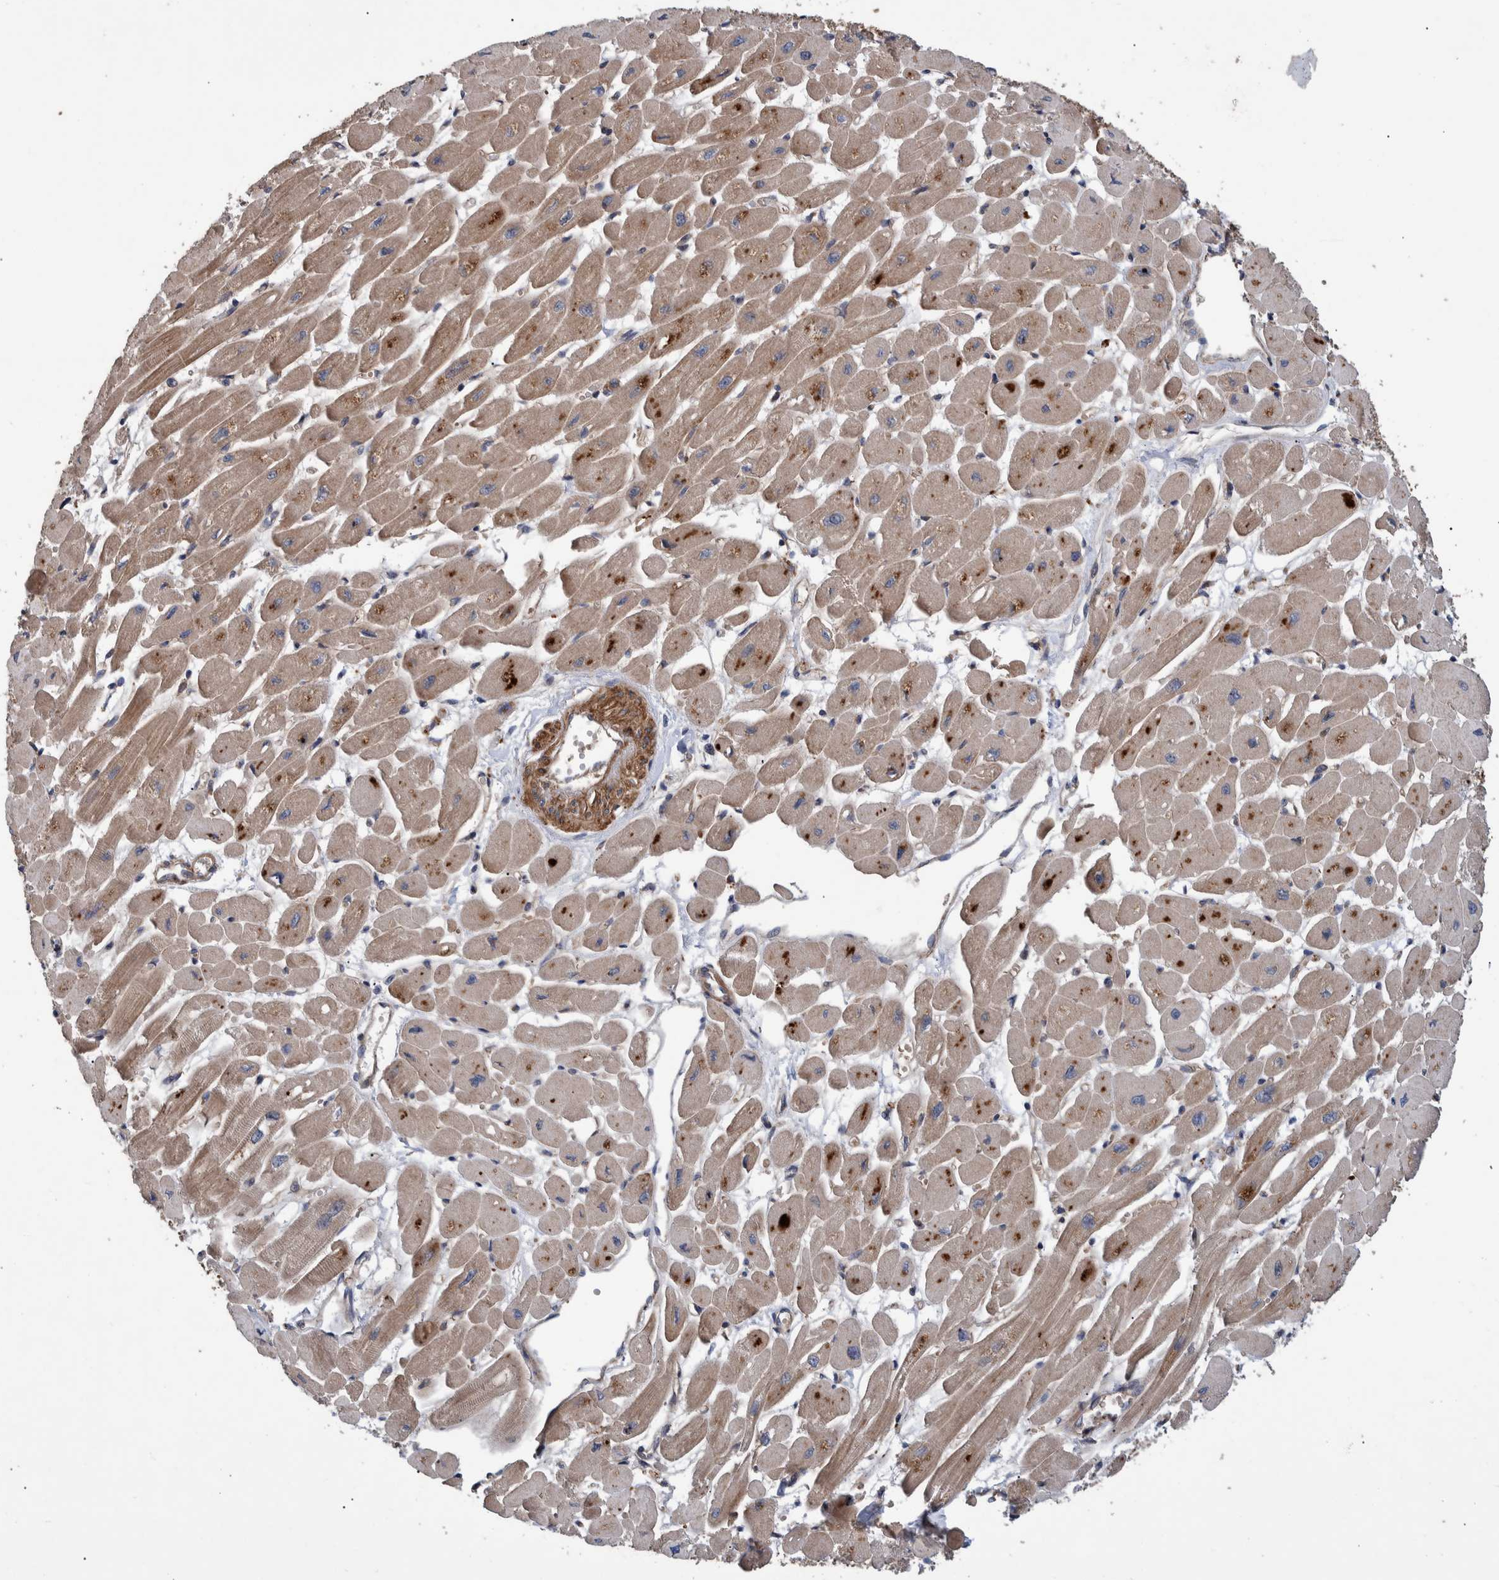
{"staining": {"intensity": "strong", "quantity": "25%-75%", "location": "cytoplasmic/membranous"}, "tissue": "heart muscle", "cell_type": "Cardiomyocytes", "image_type": "normal", "snomed": [{"axis": "morphology", "description": "Normal tissue, NOS"}, {"axis": "topography", "description": "Heart"}], "caption": "Protein staining demonstrates strong cytoplasmic/membranous staining in approximately 25%-75% of cardiomyocytes in normal heart muscle.", "gene": "B3GNTL1", "patient": {"sex": "female", "age": 54}}